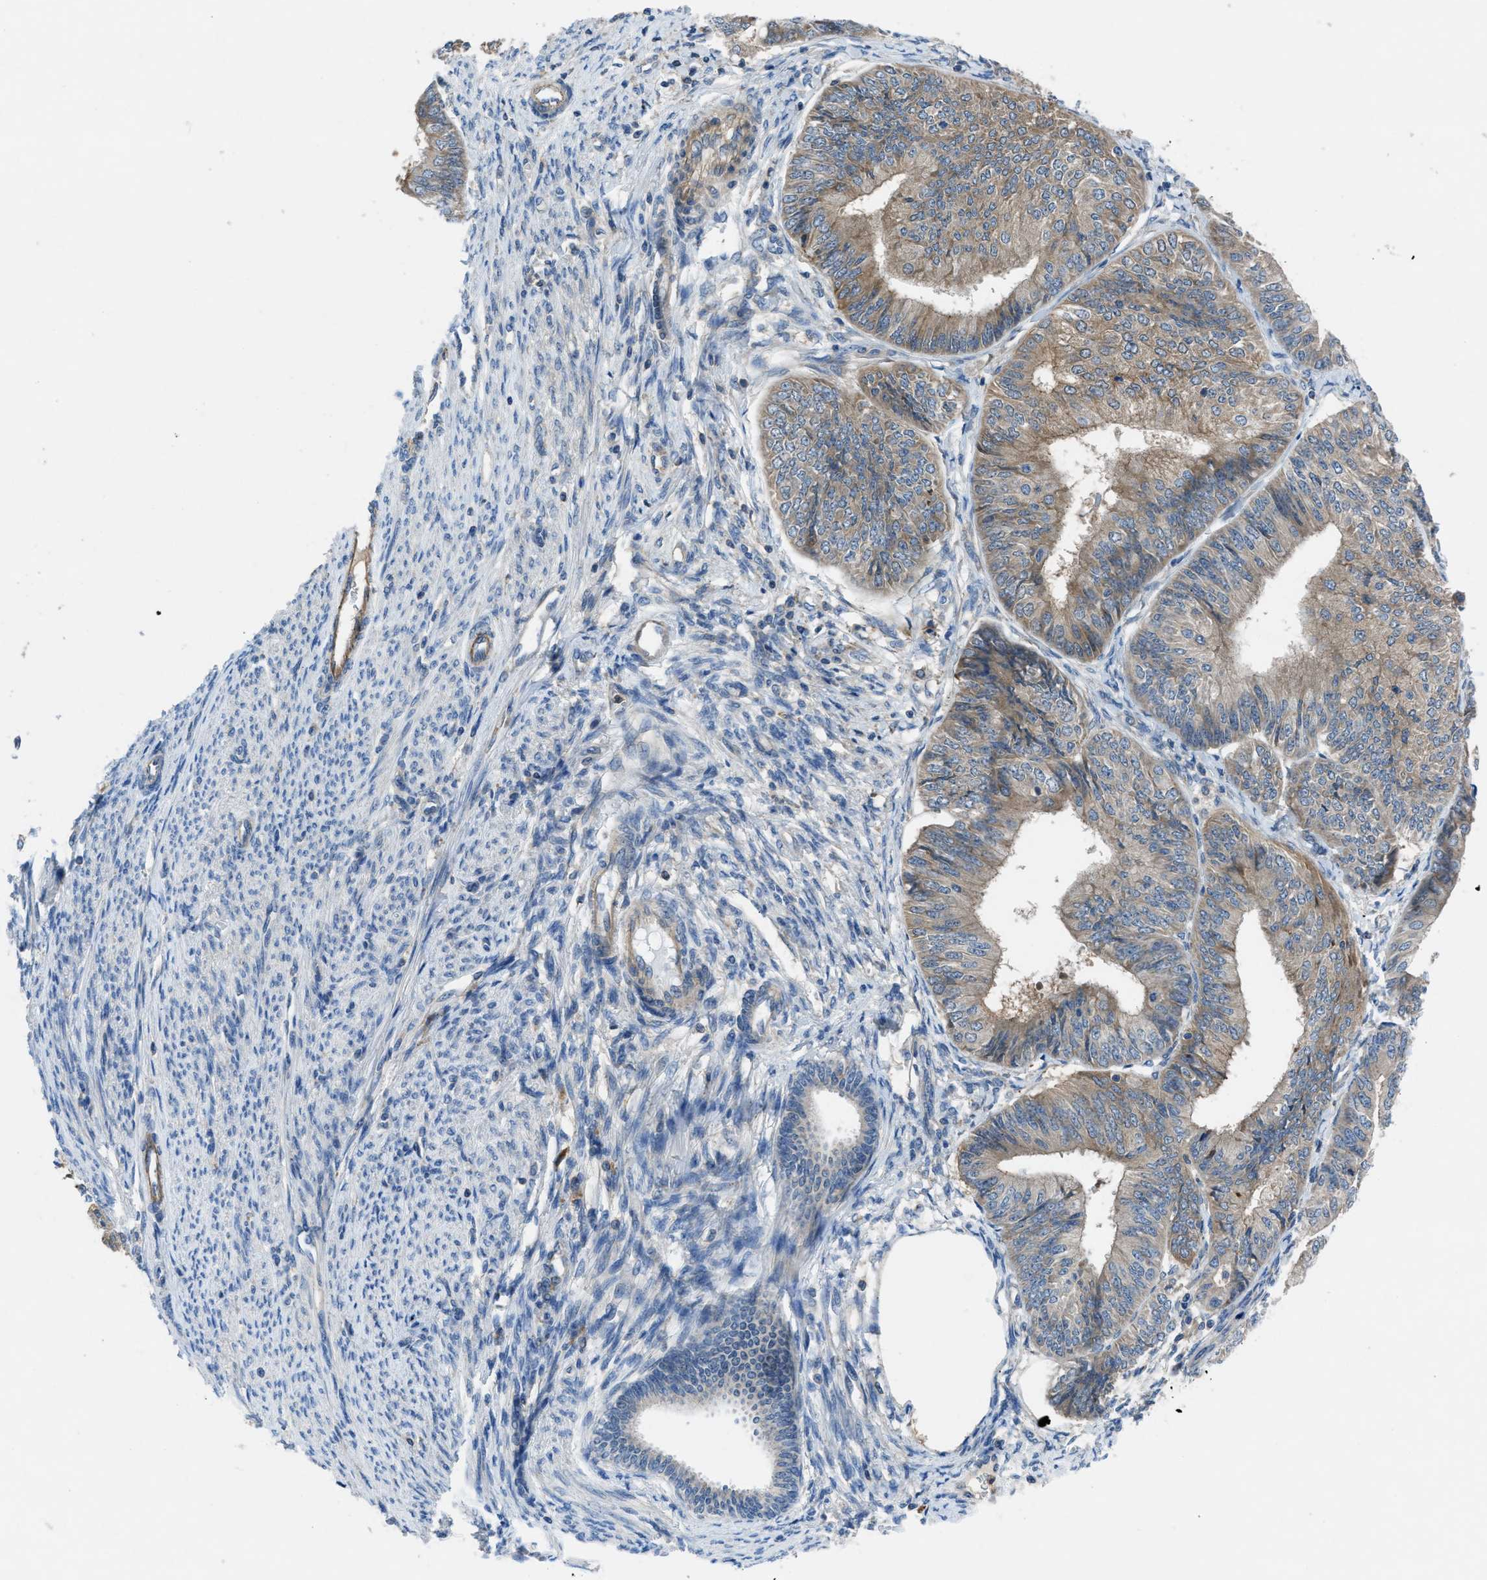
{"staining": {"intensity": "moderate", "quantity": ">75%", "location": "cytoplasmic/membranous"}, "tissue": "endometrial cancer", "cell_type": "Tumor cells", "image_type": "cancer", "snomed": [{"axis": "morphology", "description": "Adenocarcinoma, NOS"}, {"axis": "topography", "description": "Endometrium"}], "caption": "DAB immunohistochemical staining of endometrial cancer (adenocarcinoma) demonstrates moderate cytoplasmic/membranous protein staining in approximately >75% of tumor cells.", "gene": "MAP3K20", "patient": {"sex": "female", "age": 58}}